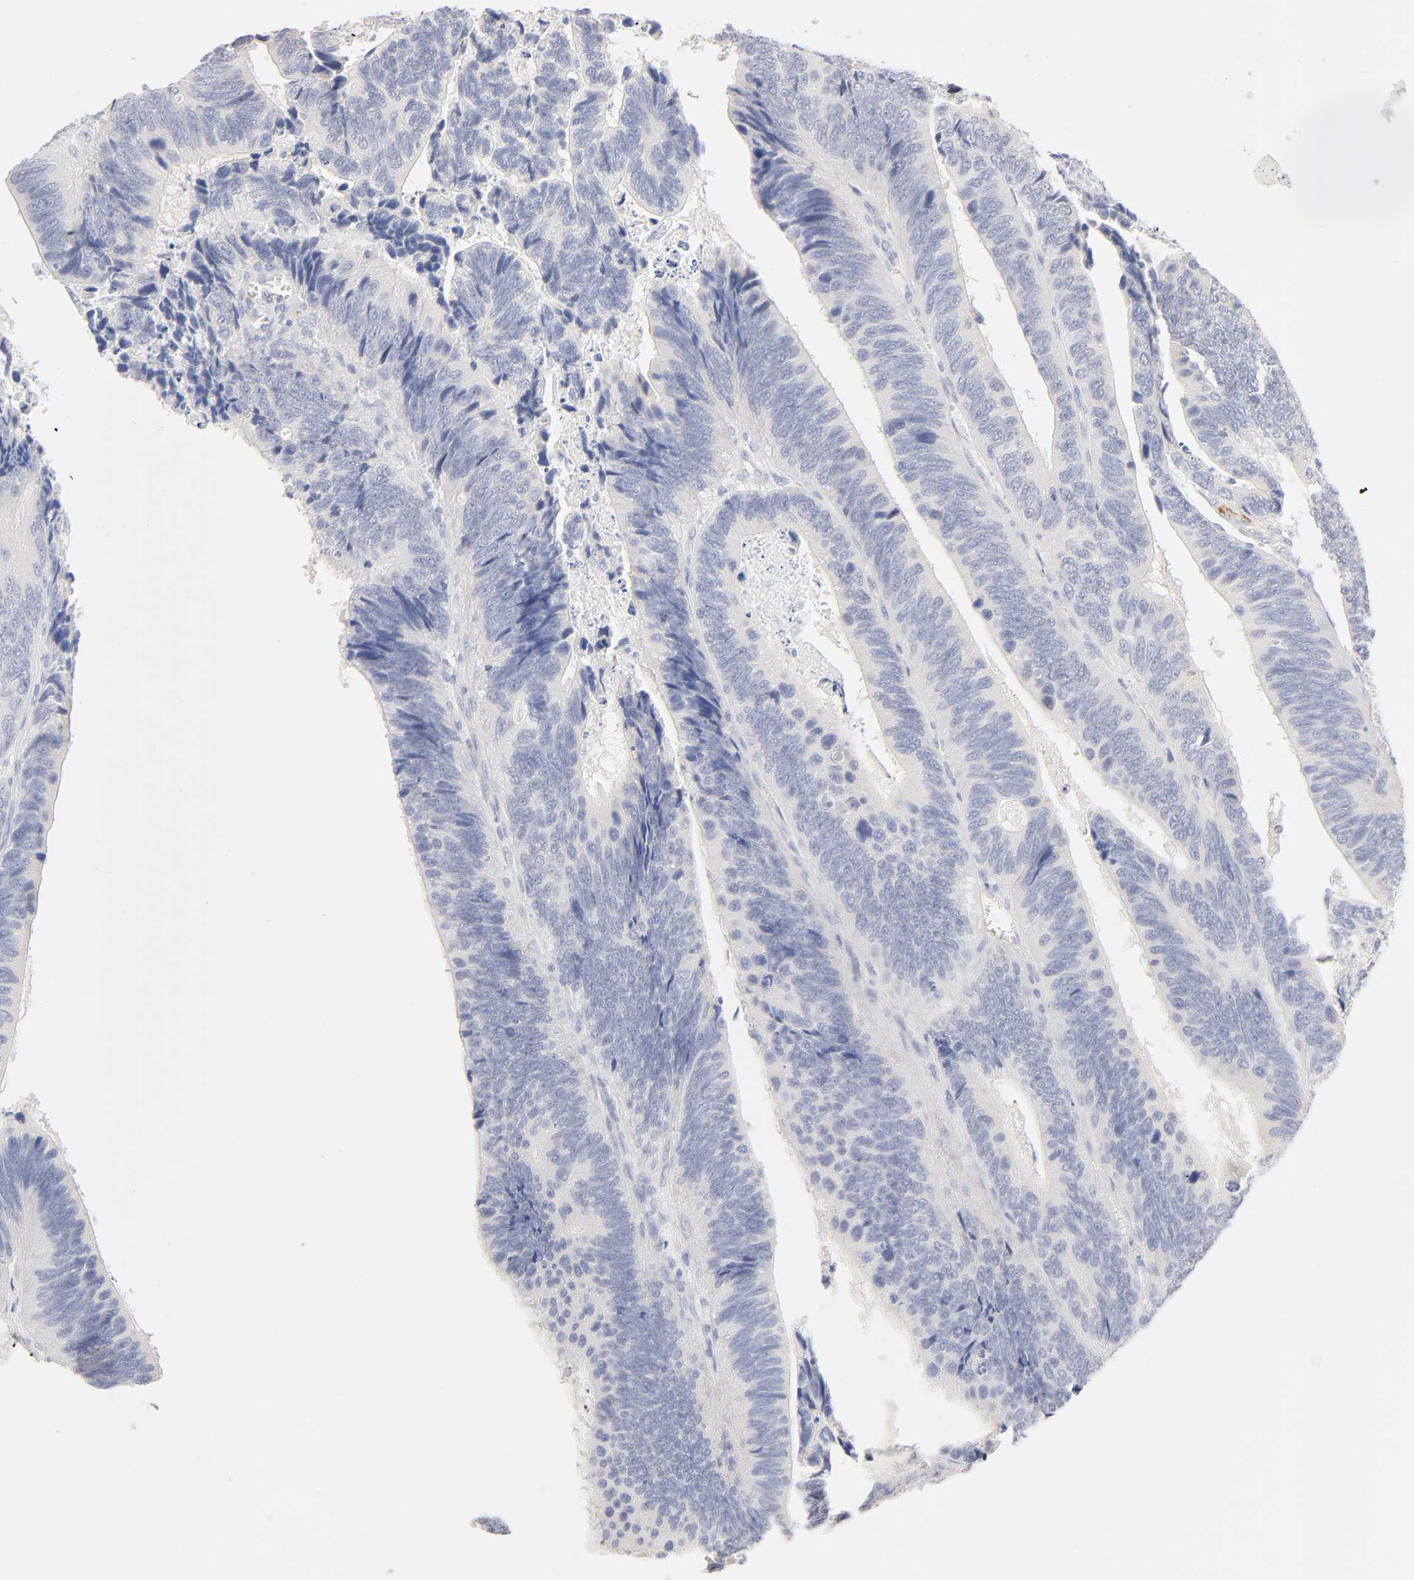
{"staining": {"intensity": "negative", "quantity": "none", "location": "none"}, "tissue": "colorectal cancer", "cell_type": "Tumor cells", "image_type": "cancer", "snomed": [{"axis": "morphology", "description": "Adenocarcinoma, NOS"}, {"axis": "topography", "description": "Colon"}], "caption": "Immunohistochemistry (IHC) micrograph of human adenocarcinoma (colorectal) stained for a protein (brown), which shows no expression in tumor cells. (DAB (3,3'-diaminobenzidine) IHC visualized using brightfield microscopy, high magnification).", "gene": "CYP4B1", "patient": {"sex": "male", "age": 72}}